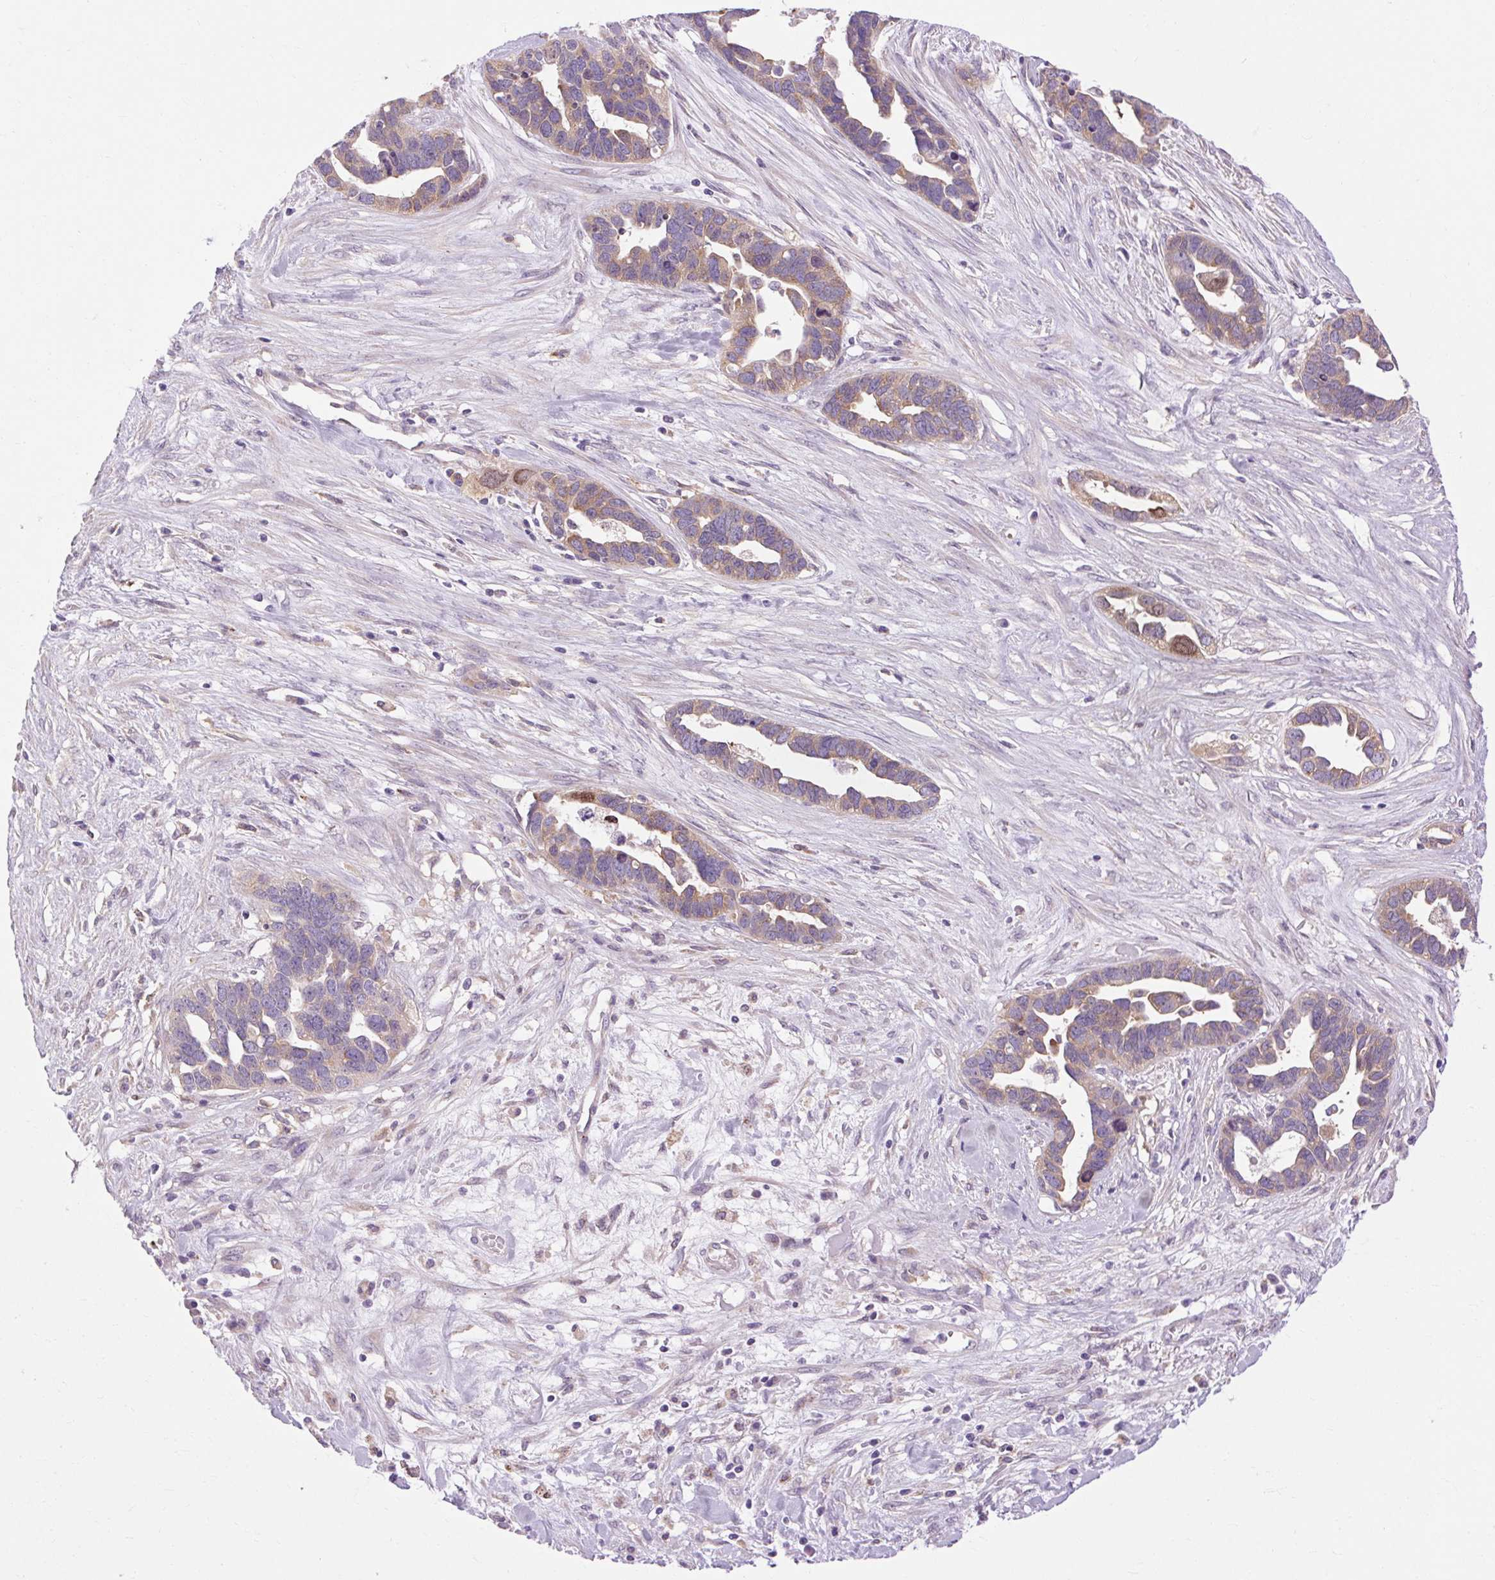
{"staining": {"intensity": "weak", "quantity": ">75%", "location": "cytoplasmic/membranous"}, "tissue": "ovarian cancer", "cell_type": "Tumor cells", "image_type": "cancer", "snomed": [{"axis": "morphology", "description": "Cystadenocarcinoma, serous, NOS"}, {"axis": "topography", "description": "Ovary"}], "caption": "Human ovarian cancer (serous cystadenocarcinoma) stained with a brown dye shows weak cytoplasmic/membranous positive staining in about >75% of tumor cells.", "gene": "SOWAHC", "patient": {"sex": "female", "age": 54}}